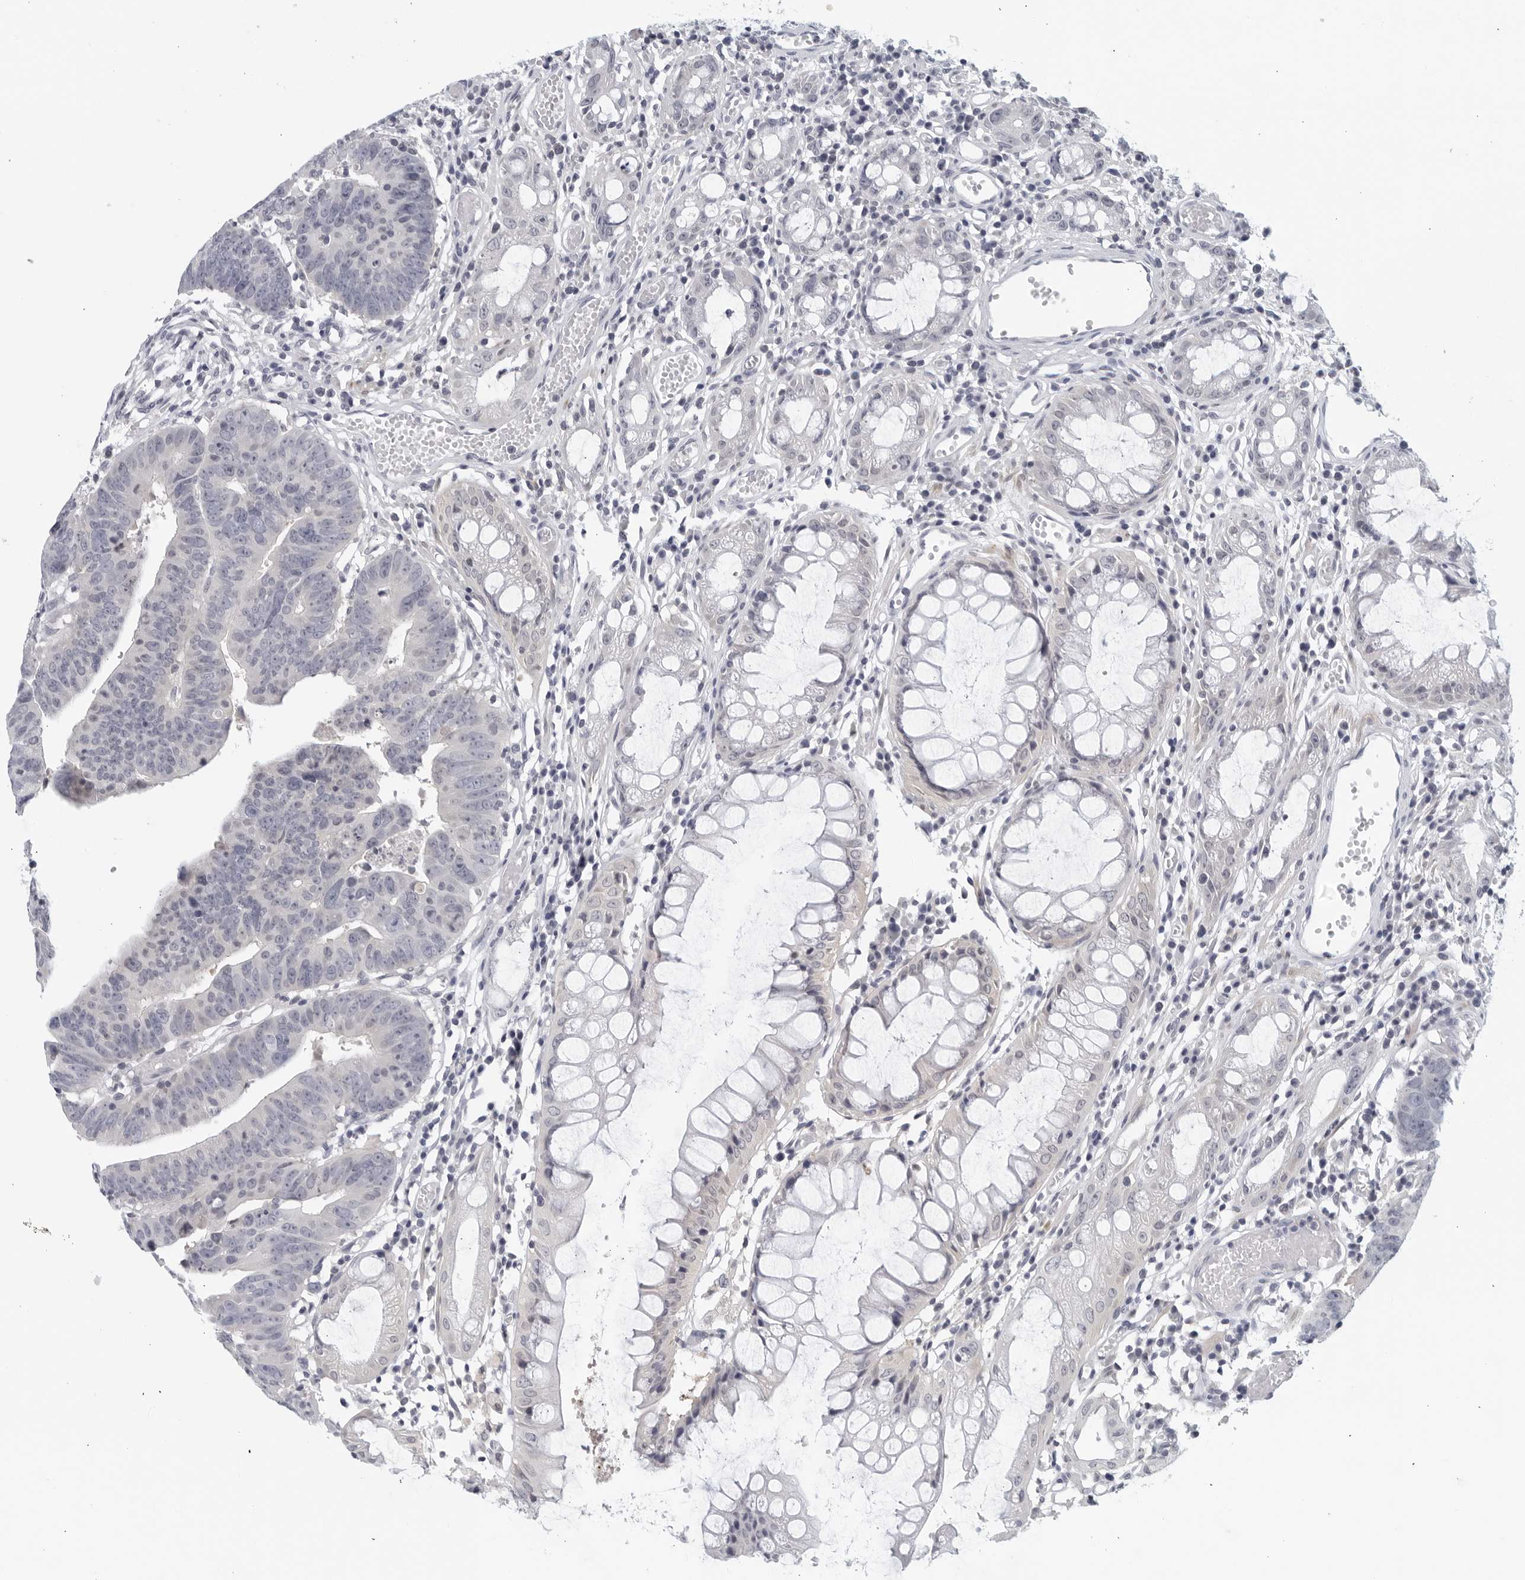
{"staining": {"intensity": "negative", "quantity": "none", "location": "none"}, "tissue": "colorectal cancer", "cell_type": "Tumor cells", "image_type": "cancer", "snomed": [{"axis": "morphology", "description": "Adenocarcinoma, NOS"}, {"axis": "topography", "description": "Rectum"}], "caption": "Tumor cells show no significant protein staining in colorectal adenocarcinoma. Nuclei are stained in blue.", "gene": "MATN1", "patient": {"sex": "female", "age": 65}}